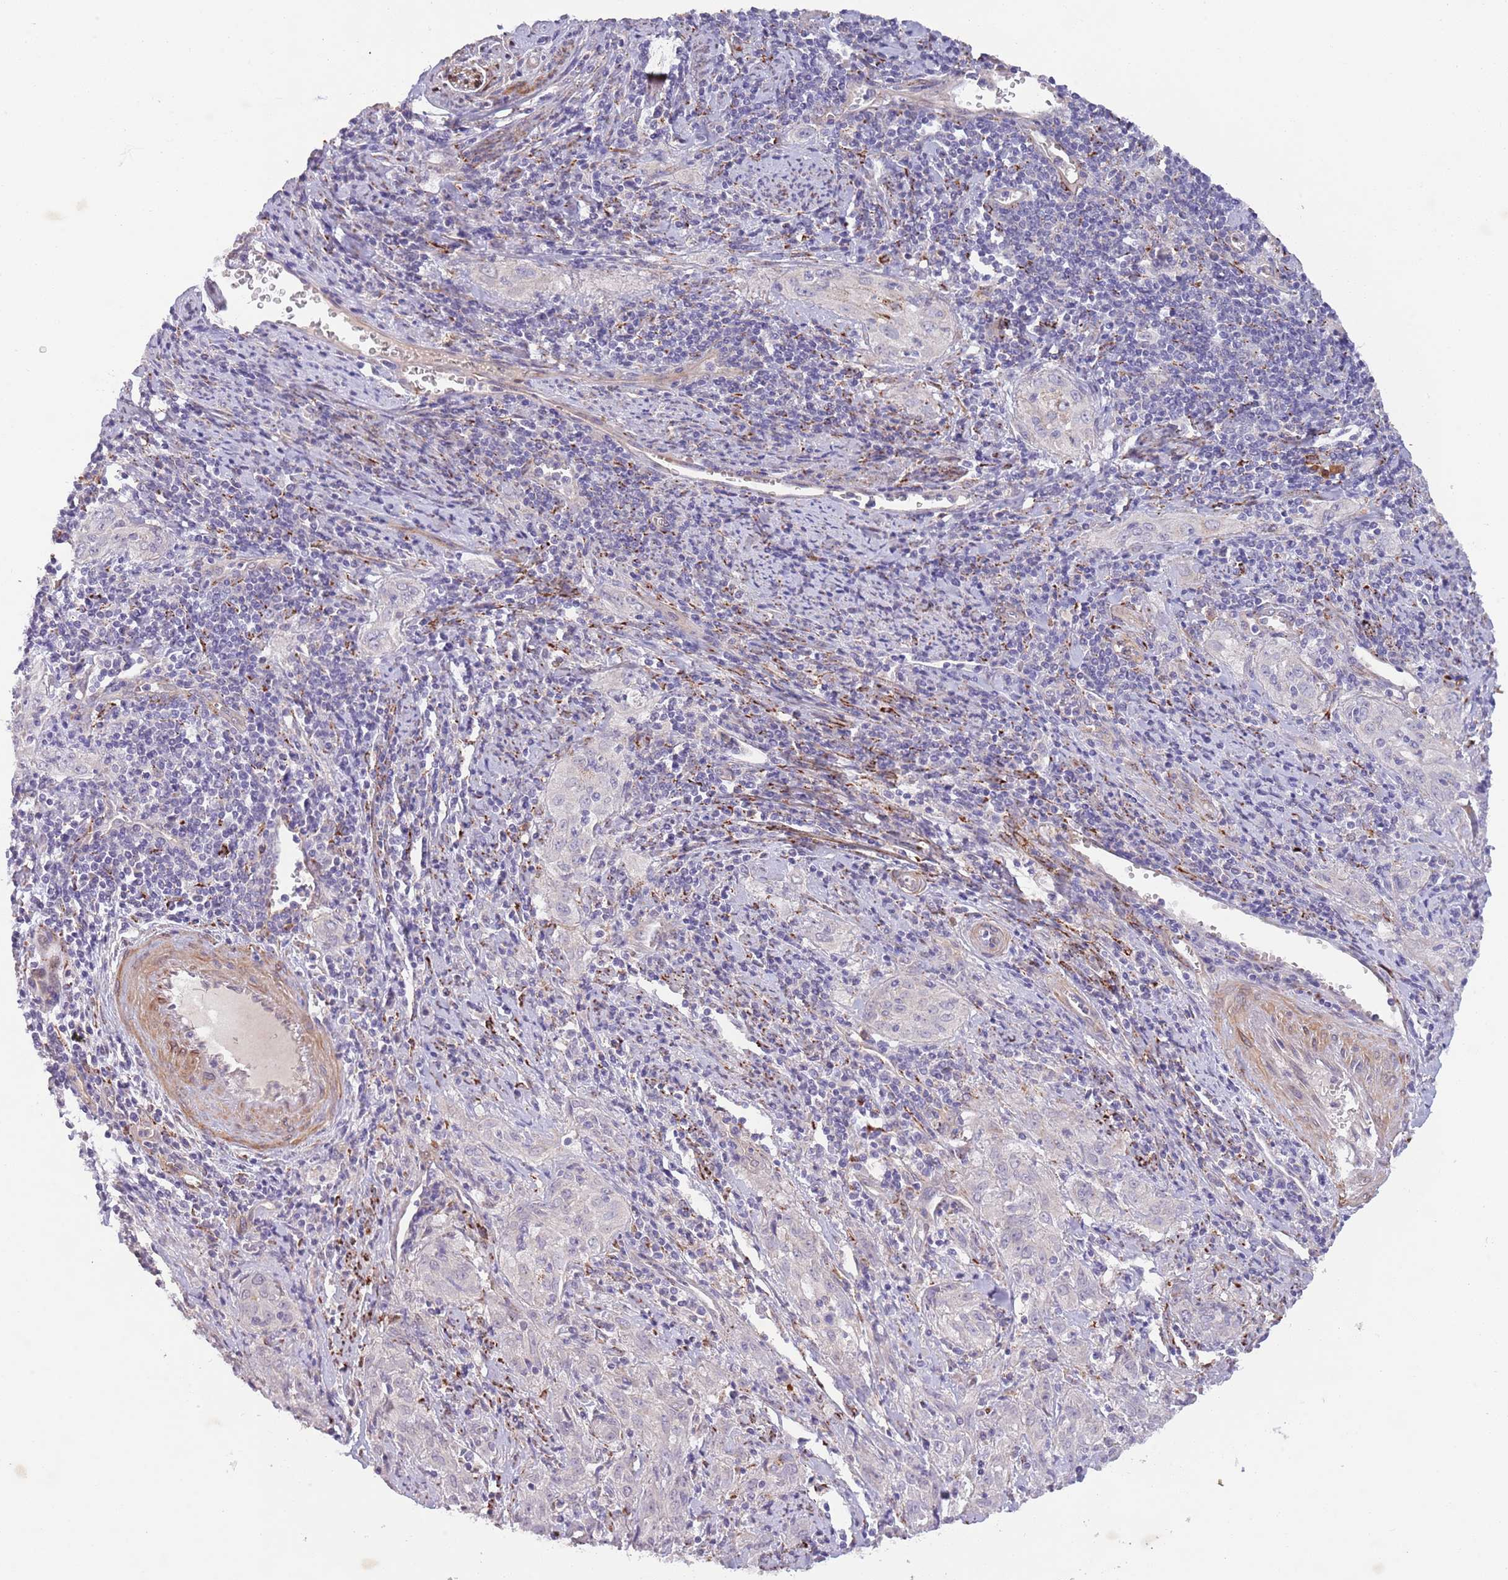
{"staining": {"intensity": "negative", "quantity": "none", "location": "none"}, "tissue": "cervical cancer", "cell_type": "Tumor cells", "image_type": "cancer", "snomed": [{"axis": "morphology", "description": "Squamous cell carcinoma, NOS"}, {"axis": "topography", "description": "Cervix"}], "caption": "High power microscopy image of an IHC micrograph of squamous cell carcinoma (cervical), revealing no significant positivity in tumor cells.", "gene": "ZNF658", "patient": {"sex": "female", "age": 57}}